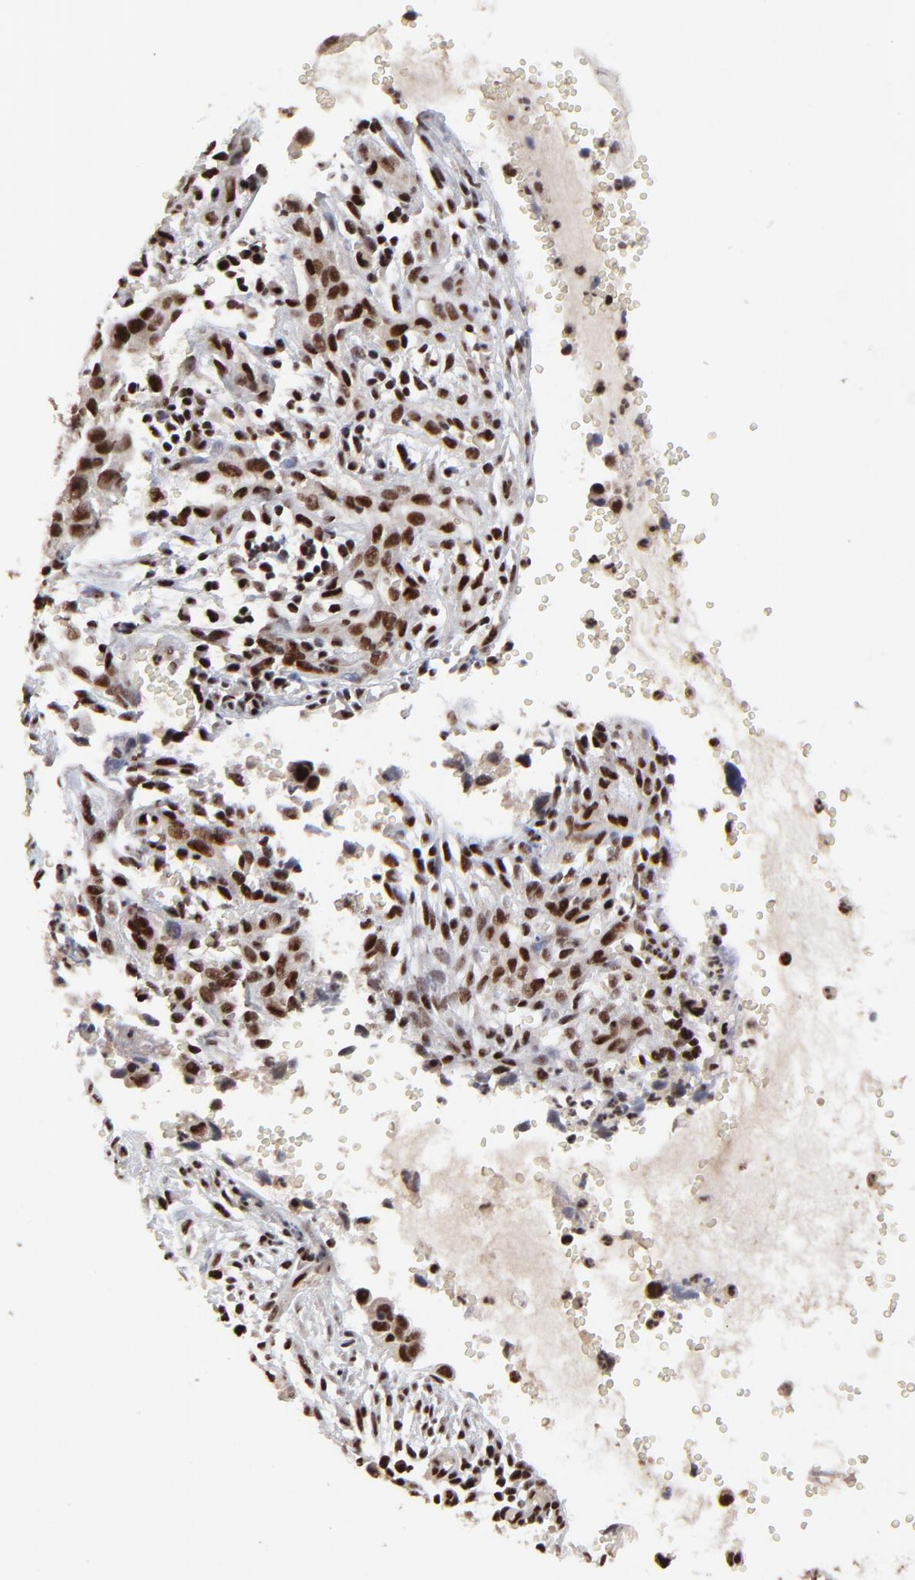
{"staining": {"intensity": "strong", "quantity": ">75%", "location": "nuclear"}, "tissue": "cervical cancer", "cell_type": "Tumor cells", "image_type": "cancer", "snomed": [{"axis": "morphology", "description": "Normal tissue, NOS"}, {"axis": "morphology", "description": "Squamous cell carcinoma, NOS"}, {"axis": "topography", "description": "Cervix"}], "caption": "Cervical cancer was stained to show a protein in brown. There is high levels of strong nuclear positivity in about >75% of tumor cells.", "gene": "RBM22", "patient": {"sex": "female", "age": 45}}